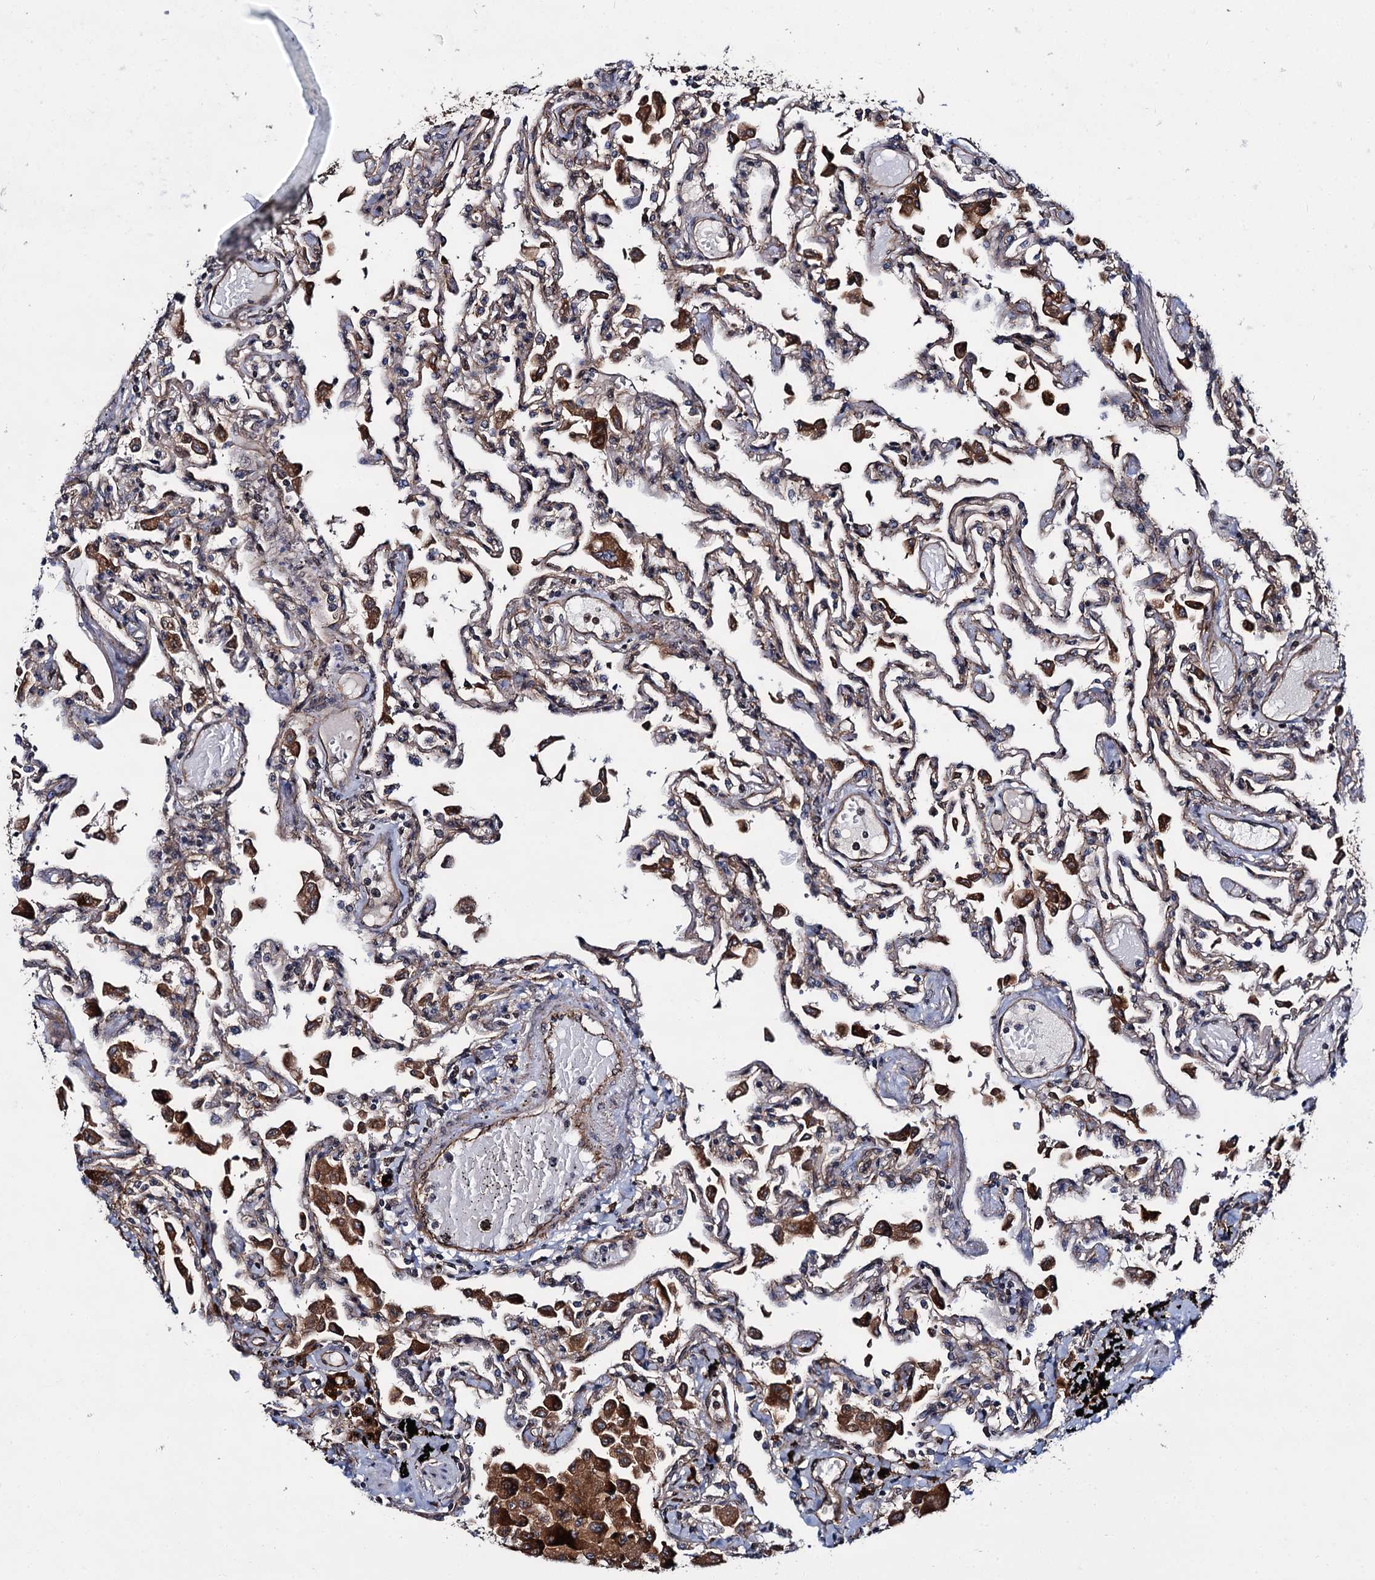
{"staining": {"intensity": "weak", "quantity": "25%-75%", "location": "cytoplasmic/membranous"}, "tissue": "lung", "cell_type": "Alveolar cells", "image_type": "normal", "snomed": [{"axis": "morphology", "description": "Normal tissue, NOS"}, {"axis": "topography", "description": "Bronchus"}, {"axis": "topography", "description": "Lung"}], "caption": "This is a photomicrograph of IHC staining of normal lung, which shows weak expression in the cytoplasmic/membranous of alveolar cells.", "gene": "ZFYVE19", "patient": {"sex": "female", "age": 49}}